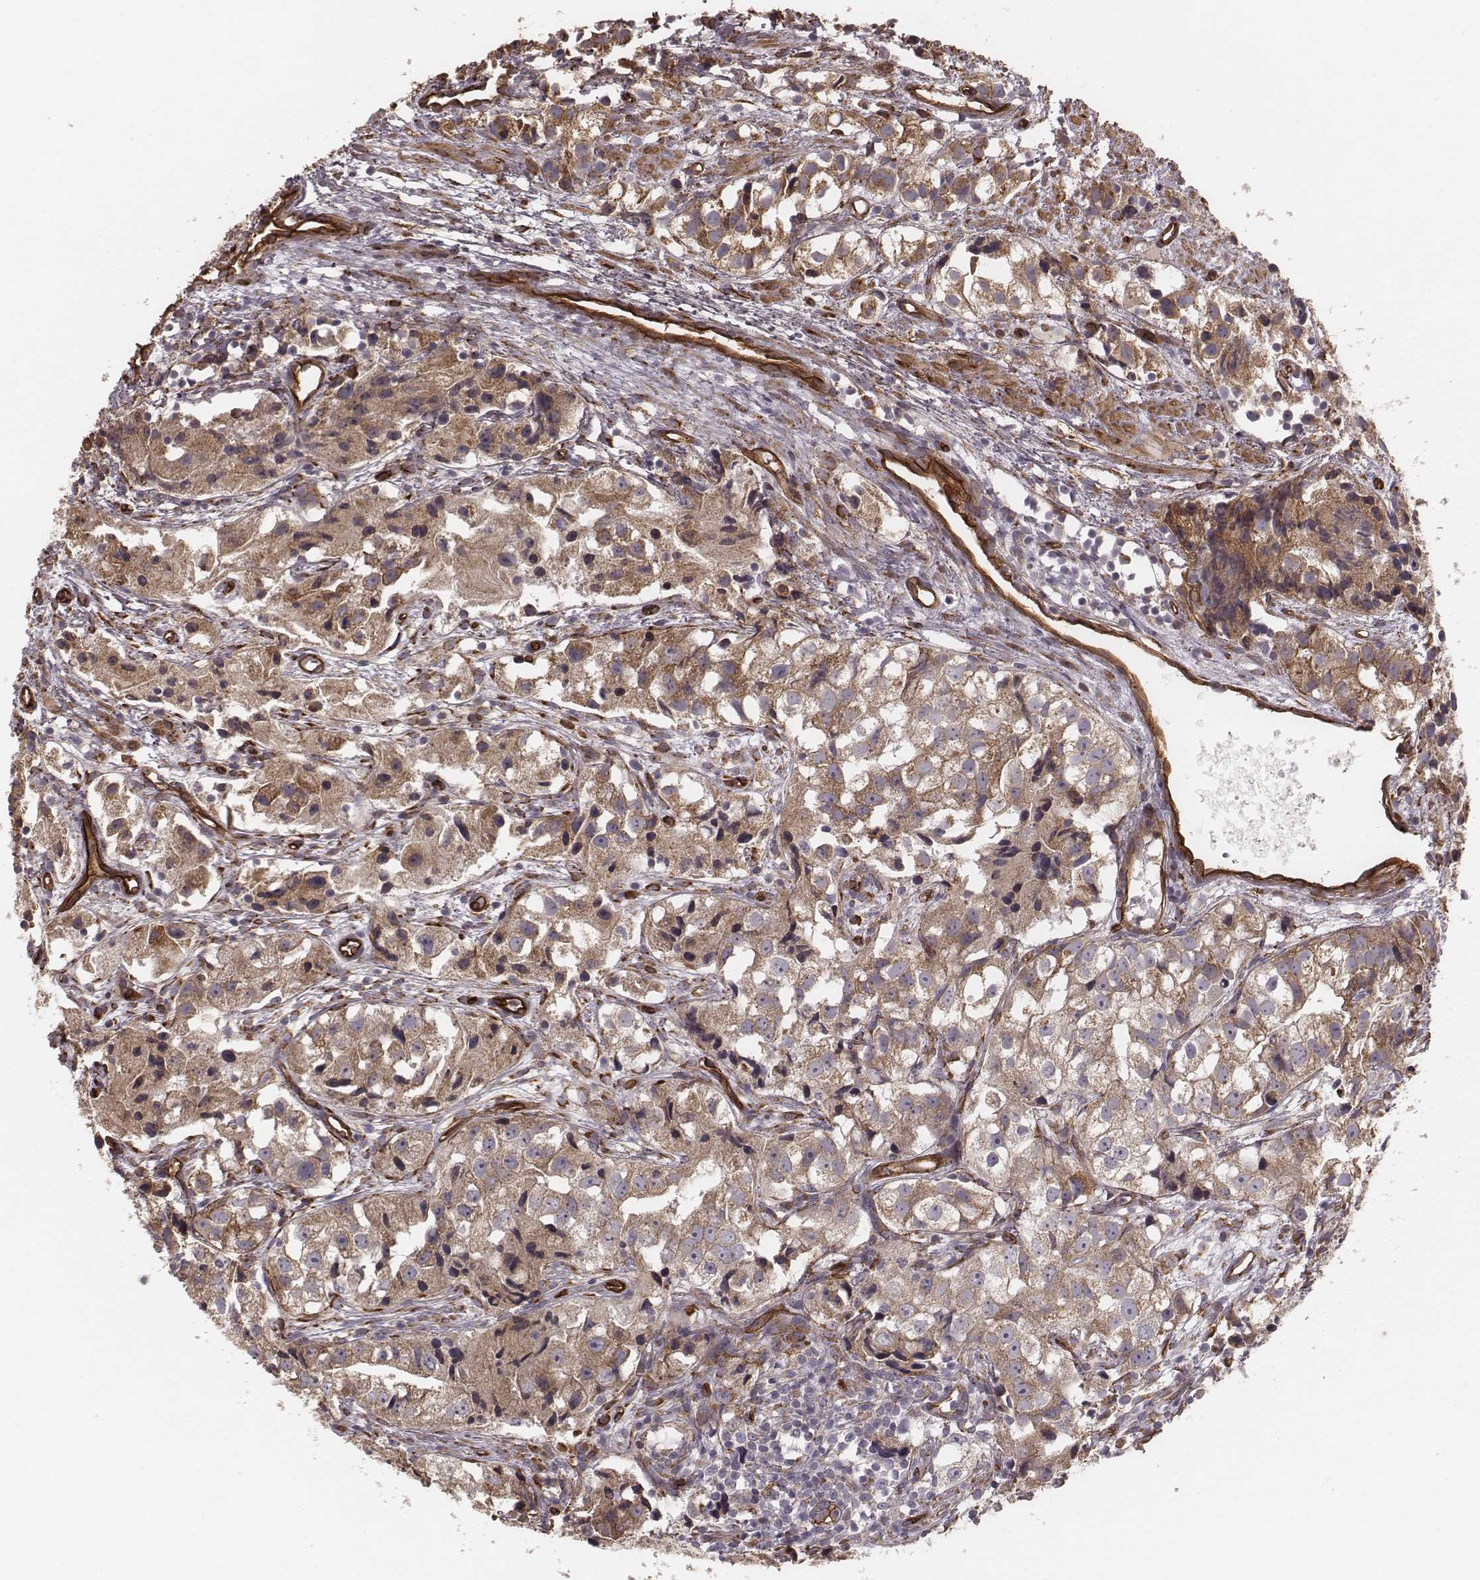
{"staining": {"intensity": "moderate", "quantity": ">75%", "location": "cytoplasmic/membranous"}, "tissue": "prostate cancer", "cell_type": "Tumor cells", "image_type": "cancer", "snomed": [{"axis": "morphology", "description": "Adenocarcinoma, High grade"}, {"axis": "topography", "description": "Prostate"}], "caption": "This is an image of immunohistochemistry (IHC) staining of high-grade adenocarcinoma (prostate), which shows moderate positivity in the cytoplasmic/membranous of tumor cells.", "gene": "PALMD", "patient": {"sex": "male", "age": 68}}